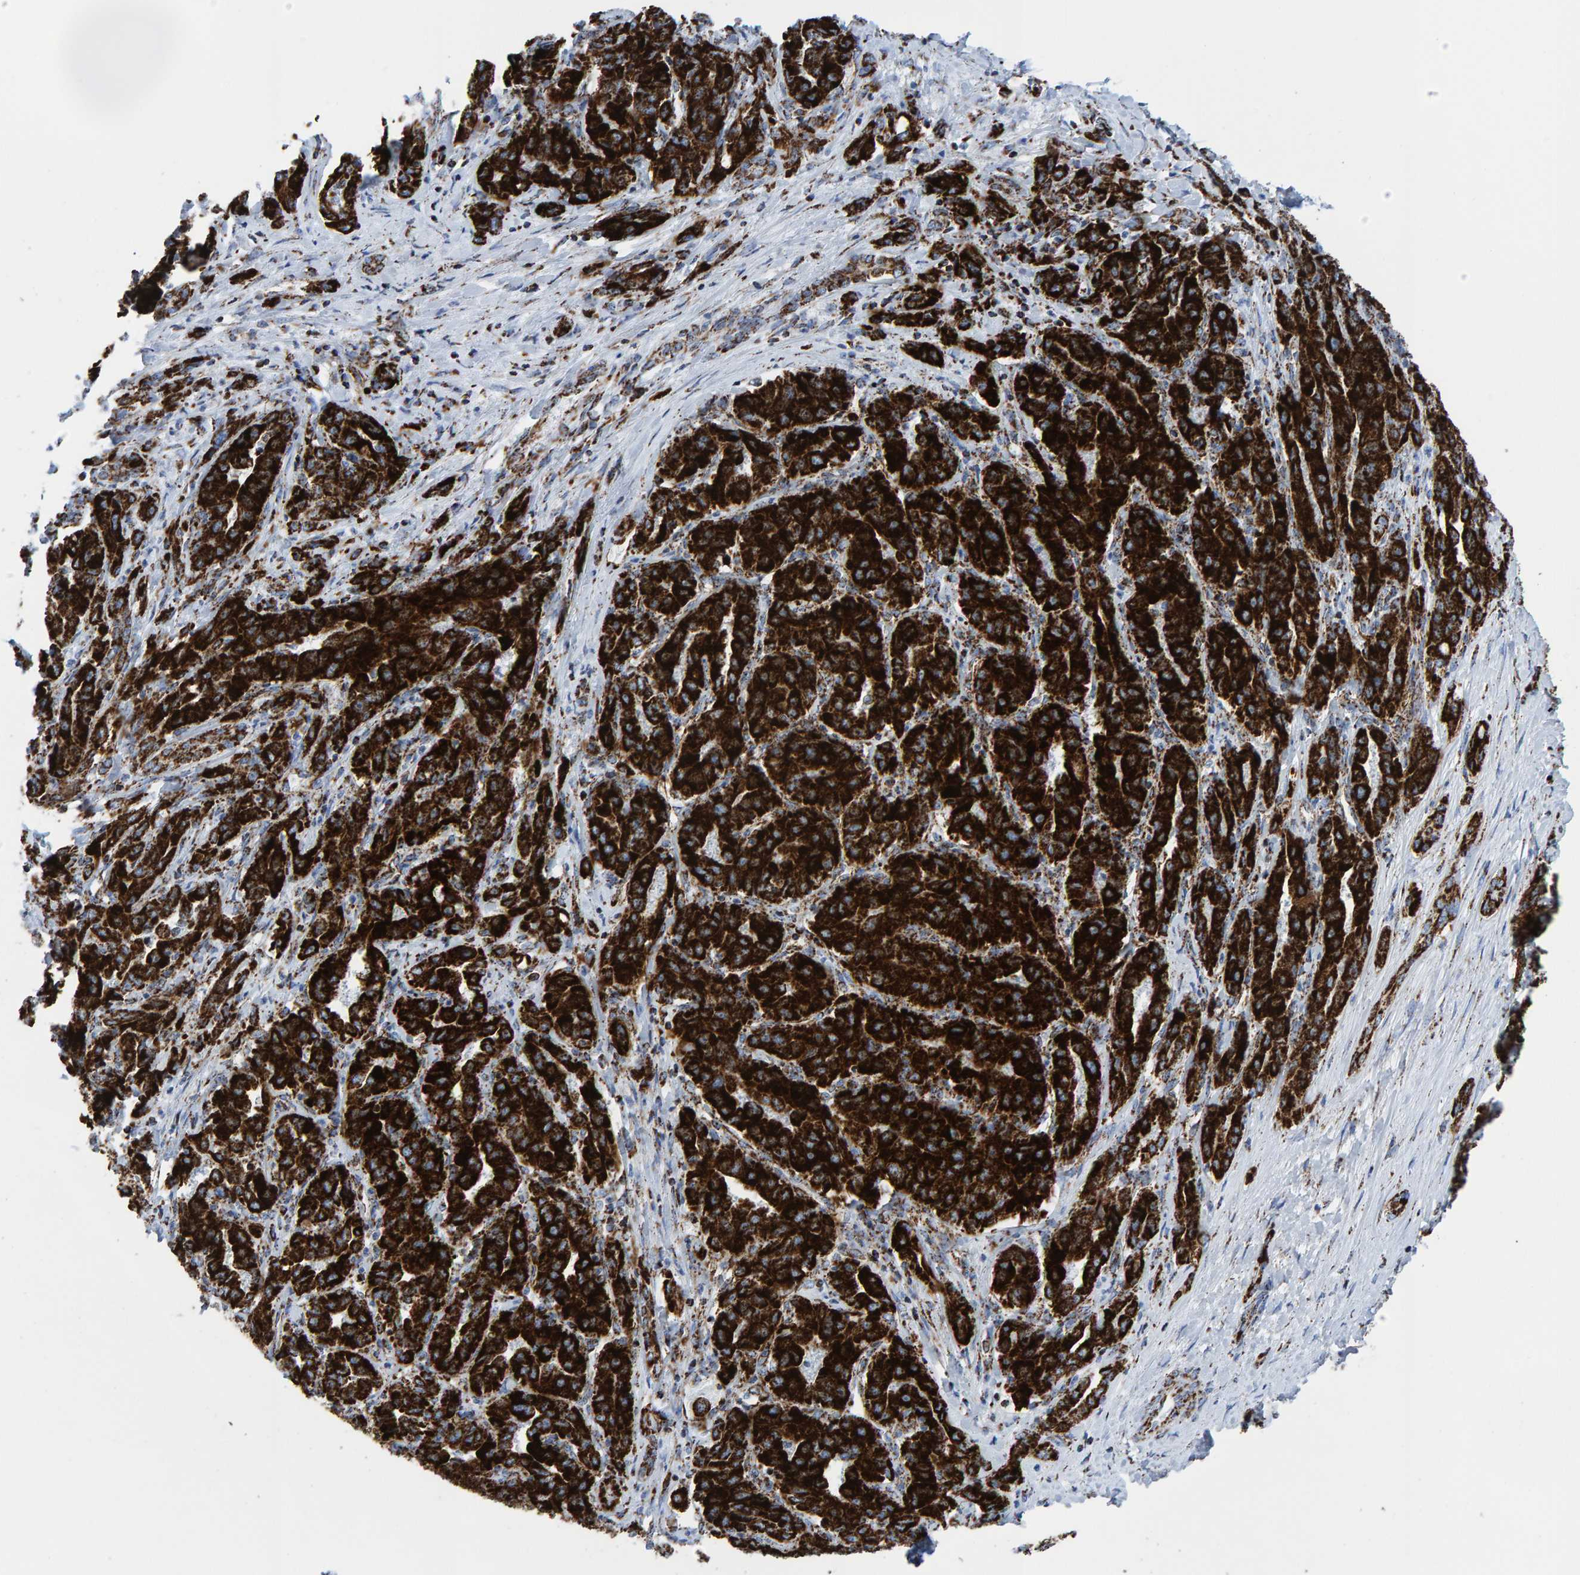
{"staining": {"intensity": "strong", "quantity": ">75%", "location": "cytoplasmic/membranous"}, "tissue": "liver cancer", "cell_type": "Tumor cells", "image_type": "cancer", "snomed": [{"axis": "morphology", "description": "Cholangiocarcinoma"}, {"axis": "topography", "description": "Liver"}], "caption": "Immunohistochemical staining of human liver cancer demonstrates strong cytoplasmic/membranous protein staining in about >75% of tumor cells.", "gene": "ENSG00000262660", "patient": {"sex": "male", "age": 59}}